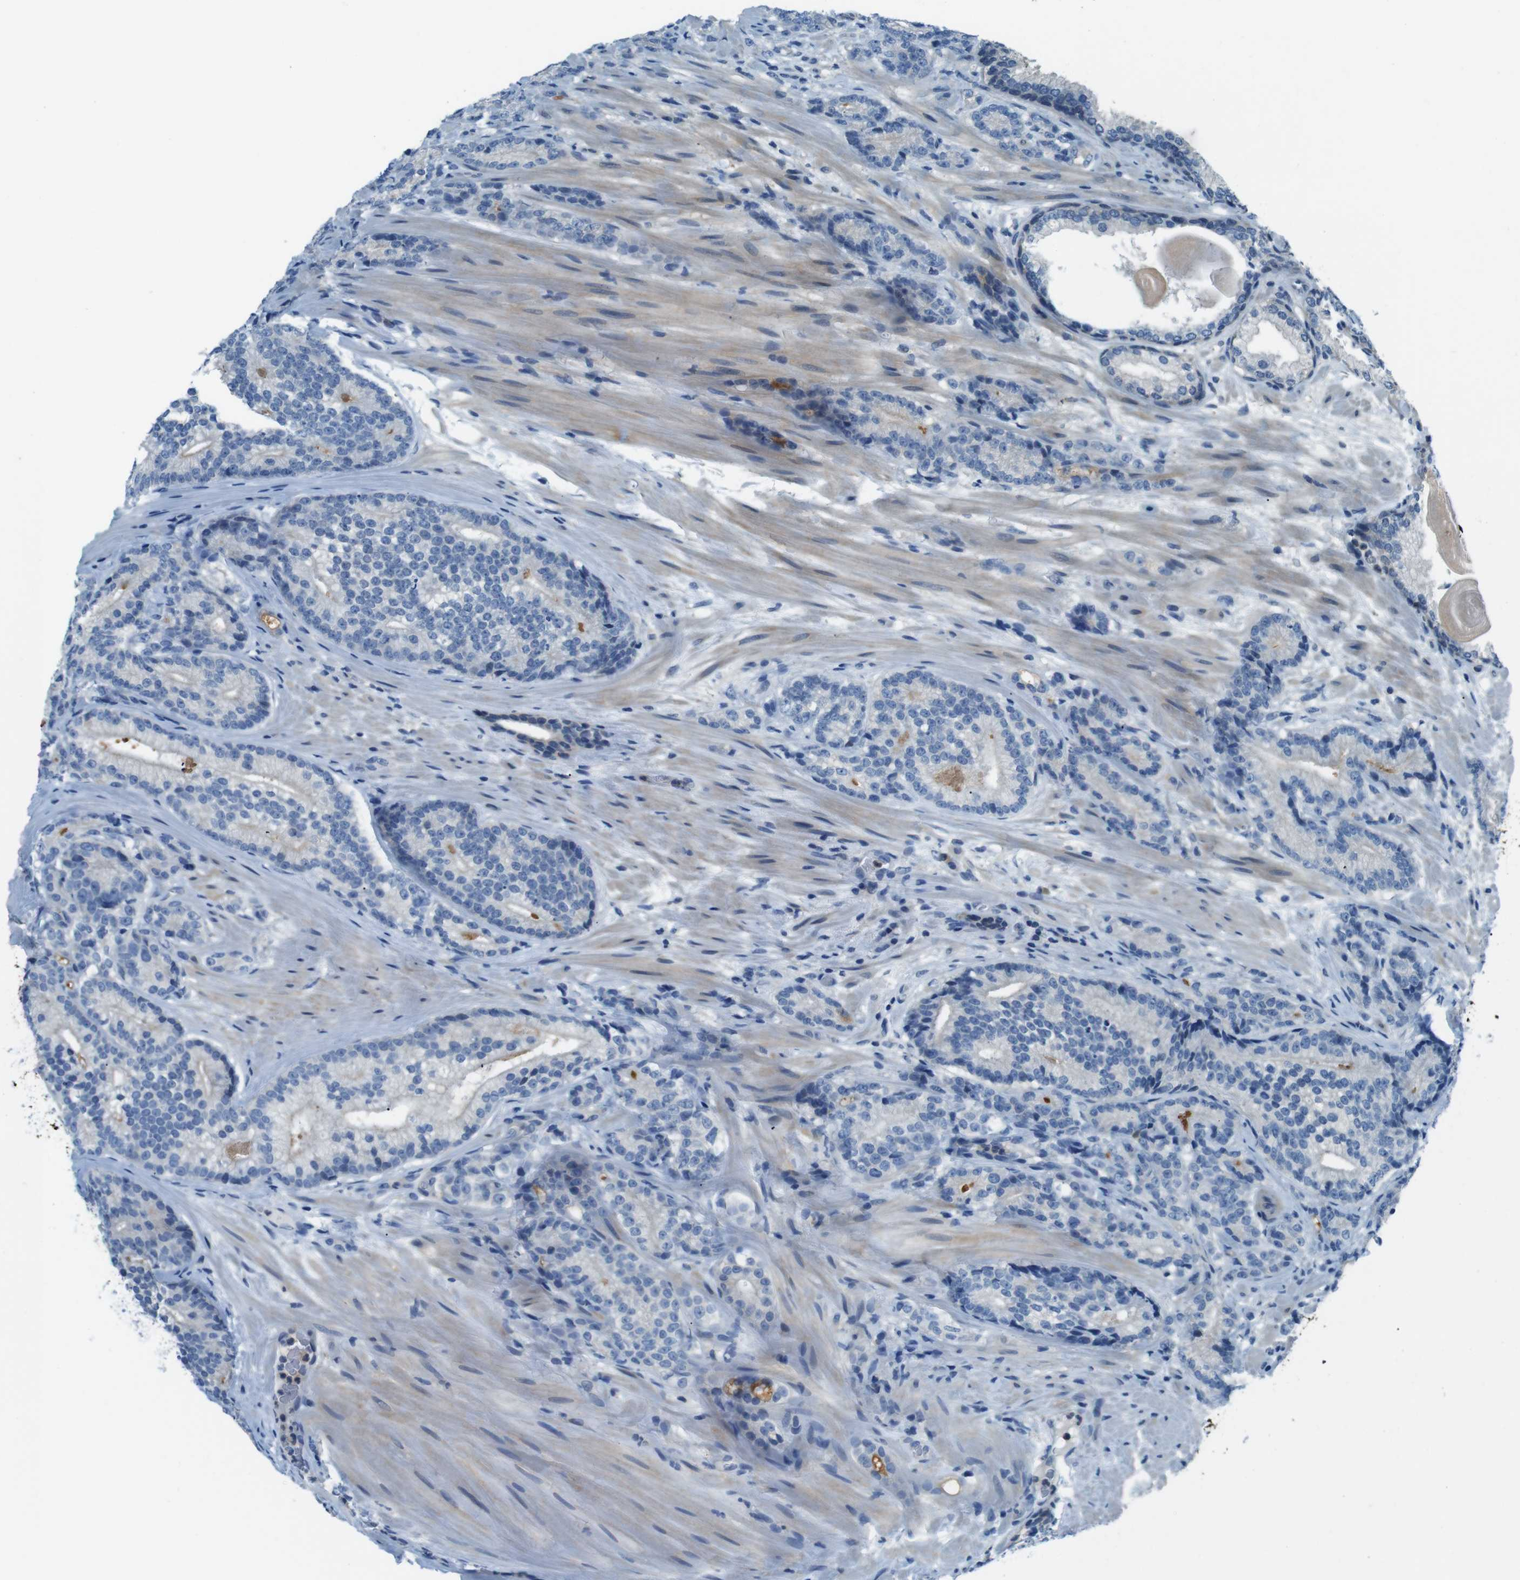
{"staining": {"intensity": "negative", "quantity": "none", "location": "none"}, "tissue": "prostate cancer", "cell_type": "Tumor cells", "image_type": "cancer", "snomed": [{"axis": "morphology", "description": "Adenocarcinoma, High grade"}, {"axis": "topography", "description": "Prostate"}], "caption": "The histopathology image shows no significant staining in tumor cells of high-grade adenocarcinoma (prostate).", "gene": "NANOS2", "patient": {"sex": "male", "age": 61}}